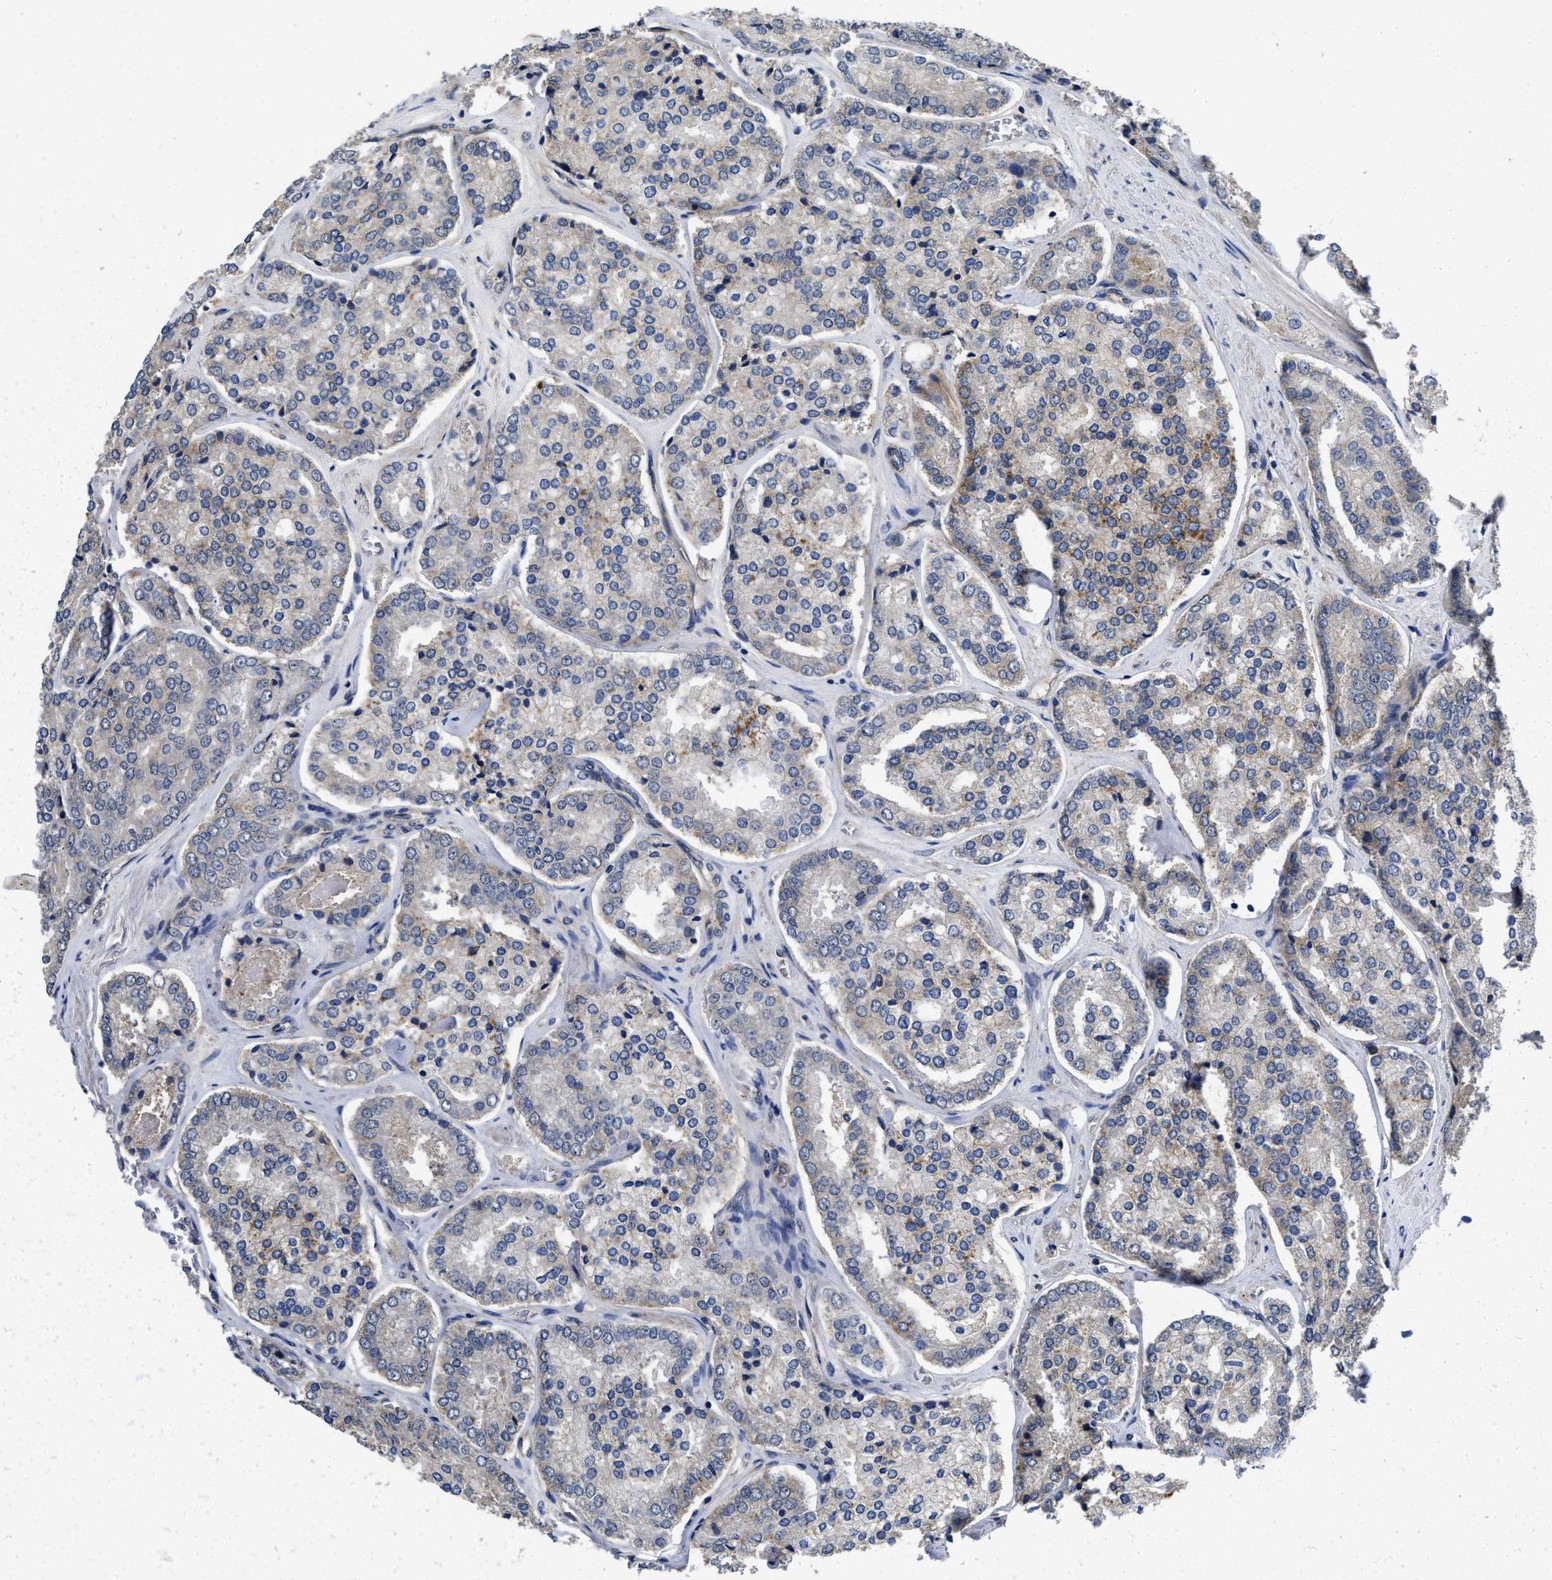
{"staining": {"intensity": "weak", "quantity": "<25%", "location": "cytoplasmic/membranous"}, "tissue": "prostate cancer", "cell_type": "Tumor cells", "image_type": "cancer", "snomed": [{"axis": "morphology", "description": "Adenocarcinoma, High grade"}, {"axis": "topography", "description": "Prostate"}], "caption": "This is a histopathology image of immunohistochemistry (IHC) staining of prostate cancer, which shows no positivity in tumor cells.", "gene": "PKD2", "patient": {"sex": "male", "age": 65}}